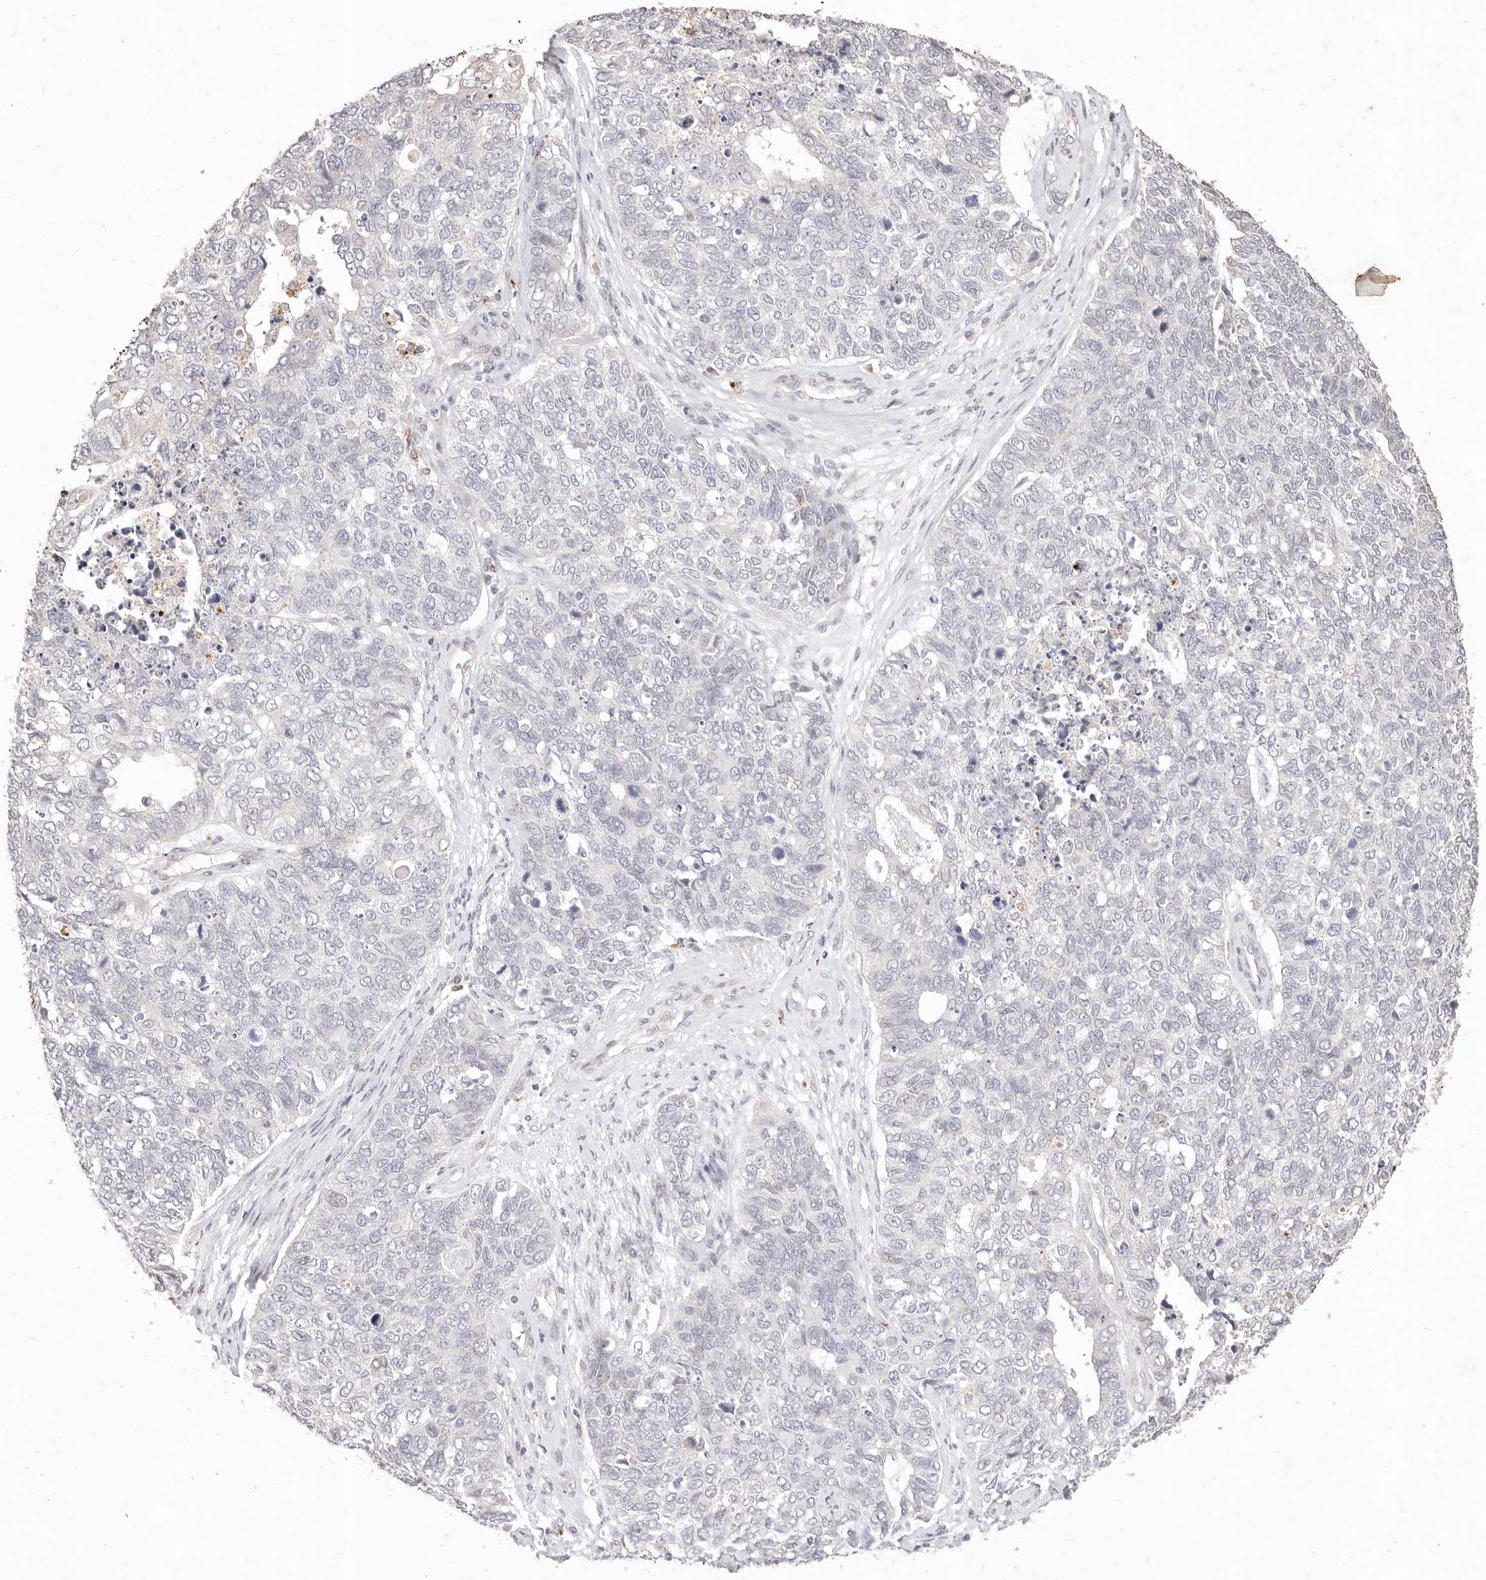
{"staining": {"intensity": "negative", "quantity": "none", "location": "none"}, "tissue": "cervical cancer", "cell_type": "Tumor cells", "image_type": "cancer", "snomed": [{"axis": "morphology", "description": "Squamous cell carcinoma, NOS"}, {"axis": "topography", "description": "Cervix"}], "caption": "Immunohistochemistry of squamous cell carcinoma (cervical) displays no expression in tumor cells. (Brightfield microscopy of DAB (3,3'-diaminobenzidine) immunohistochemistry at high magnification).", "gene": "KIF9", "patient": {"sex": "female", "age": 63}}